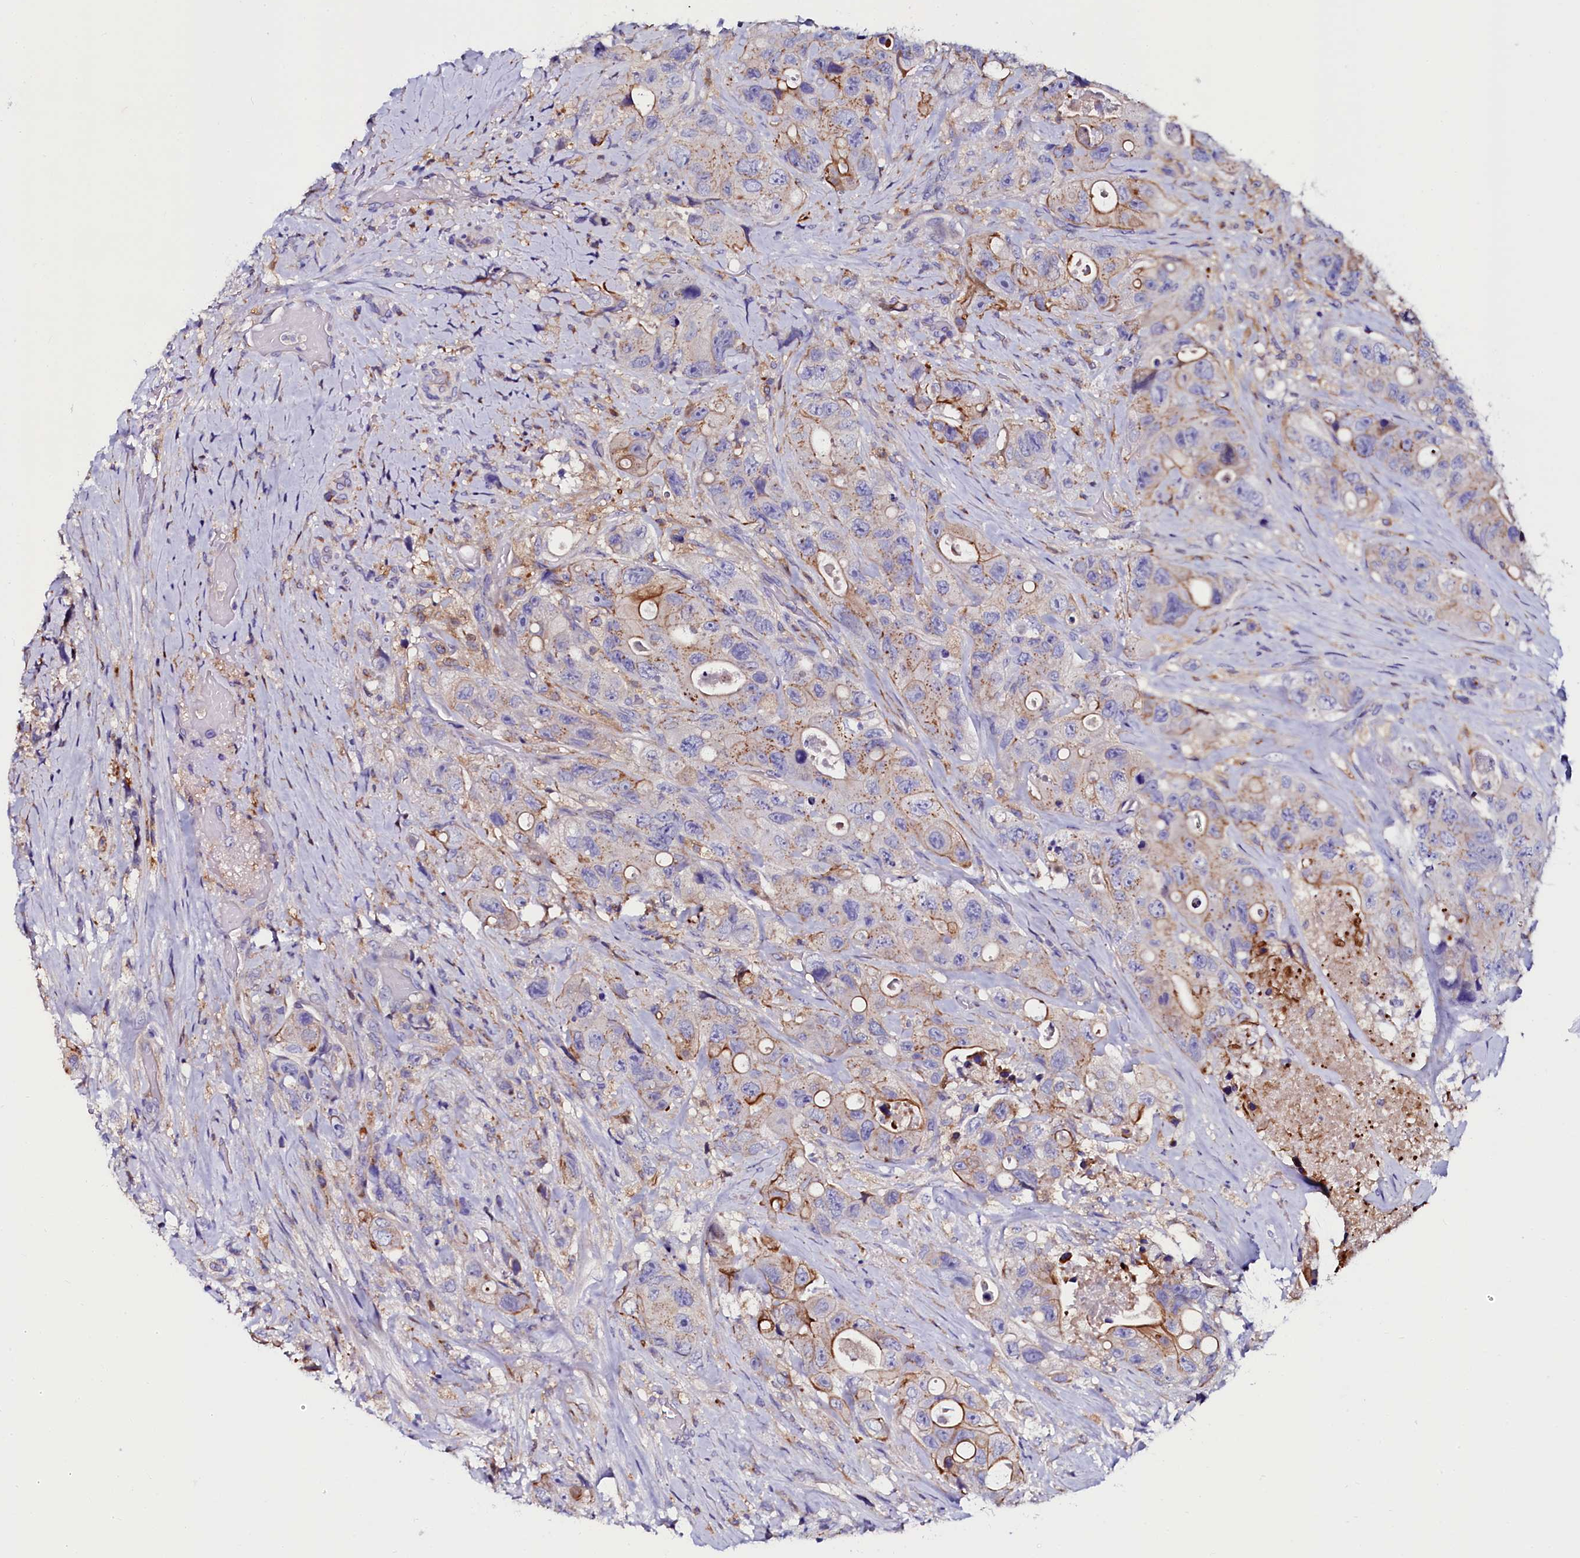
{"staining": {"intensity": "moderate", "quantity": "<25%", "location": "cytoplasmic/membranous"}, "tissue": "colorectal cancer", "cell_type": "Tumor cells", "image_type": "cancer", "snomed": [{"axis": "morphology", "description": "Adenocarcinoma, NOS"}, {"axis": "topography", "description": "Colon"}], "caption": "A photomicrograph showing moderate cytoplasmic/membranous positivity in approximately <25% of tumor cells in colorectal cancer (adenocarcinoma), as visualized by brown immunohistochemical staining.", "gene": "OTOL1", "patient": {"sex": "female", "age": 46}}